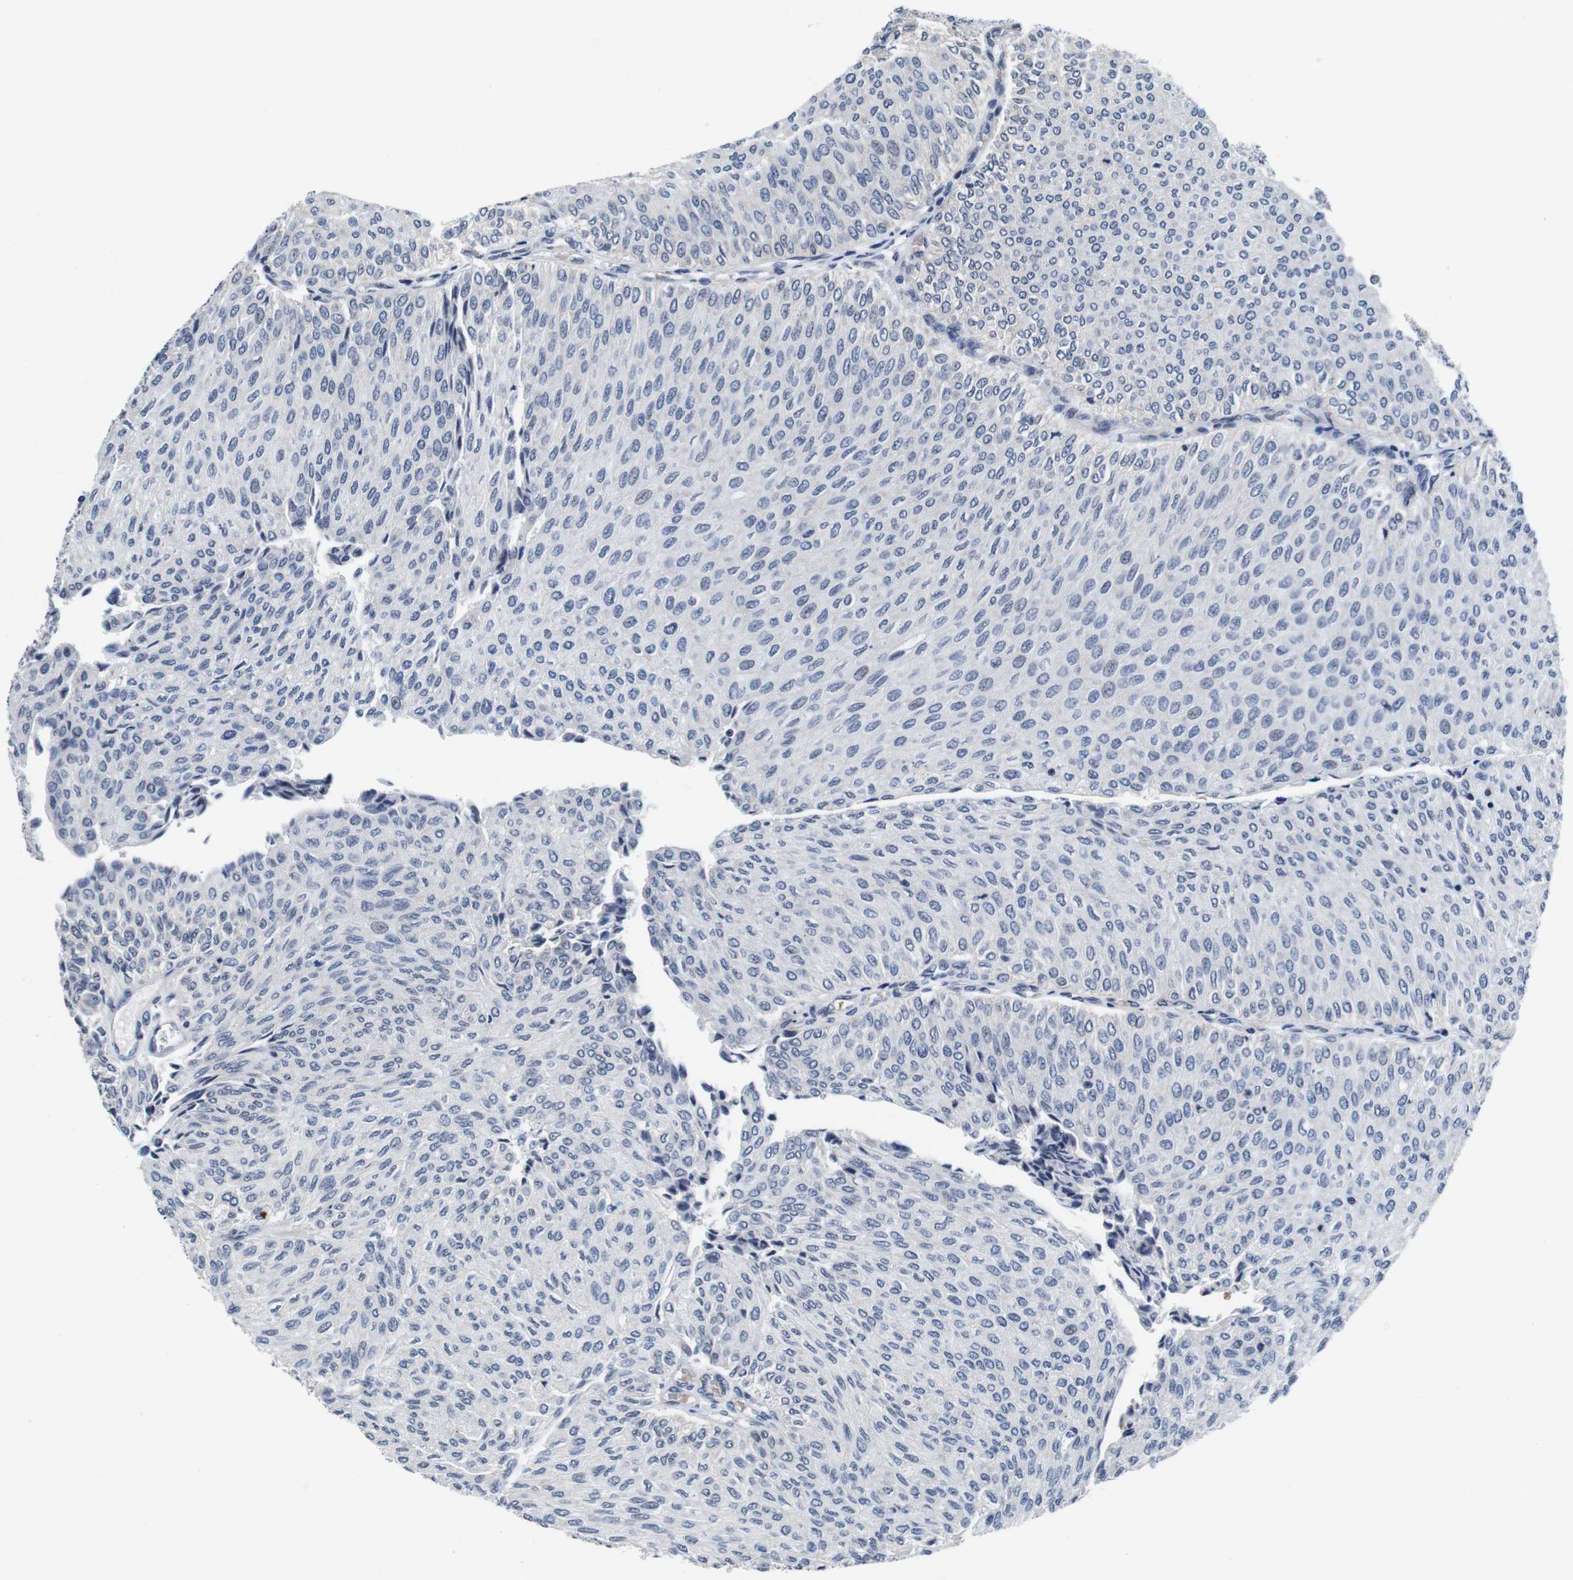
{"staining": {"intensity": "negative", "quantity": "none", "location": "none"}, "tissue": "urothelial cancer", "cell_type": "Tumor cells", "image_type": "cancer", "snomed": [{"axis": "morphology", "description": "Urothelial carcinoma, Low grade"}, {"axis": "topography", "description": "Urinary bladder"}], "caption": "This is an immunohistochemistry image of low-grade urothelial carcinoma. There is no expression in tumor cells.", "gene": "SOCS3", "patient": {"sex": "male", "age": 78}}